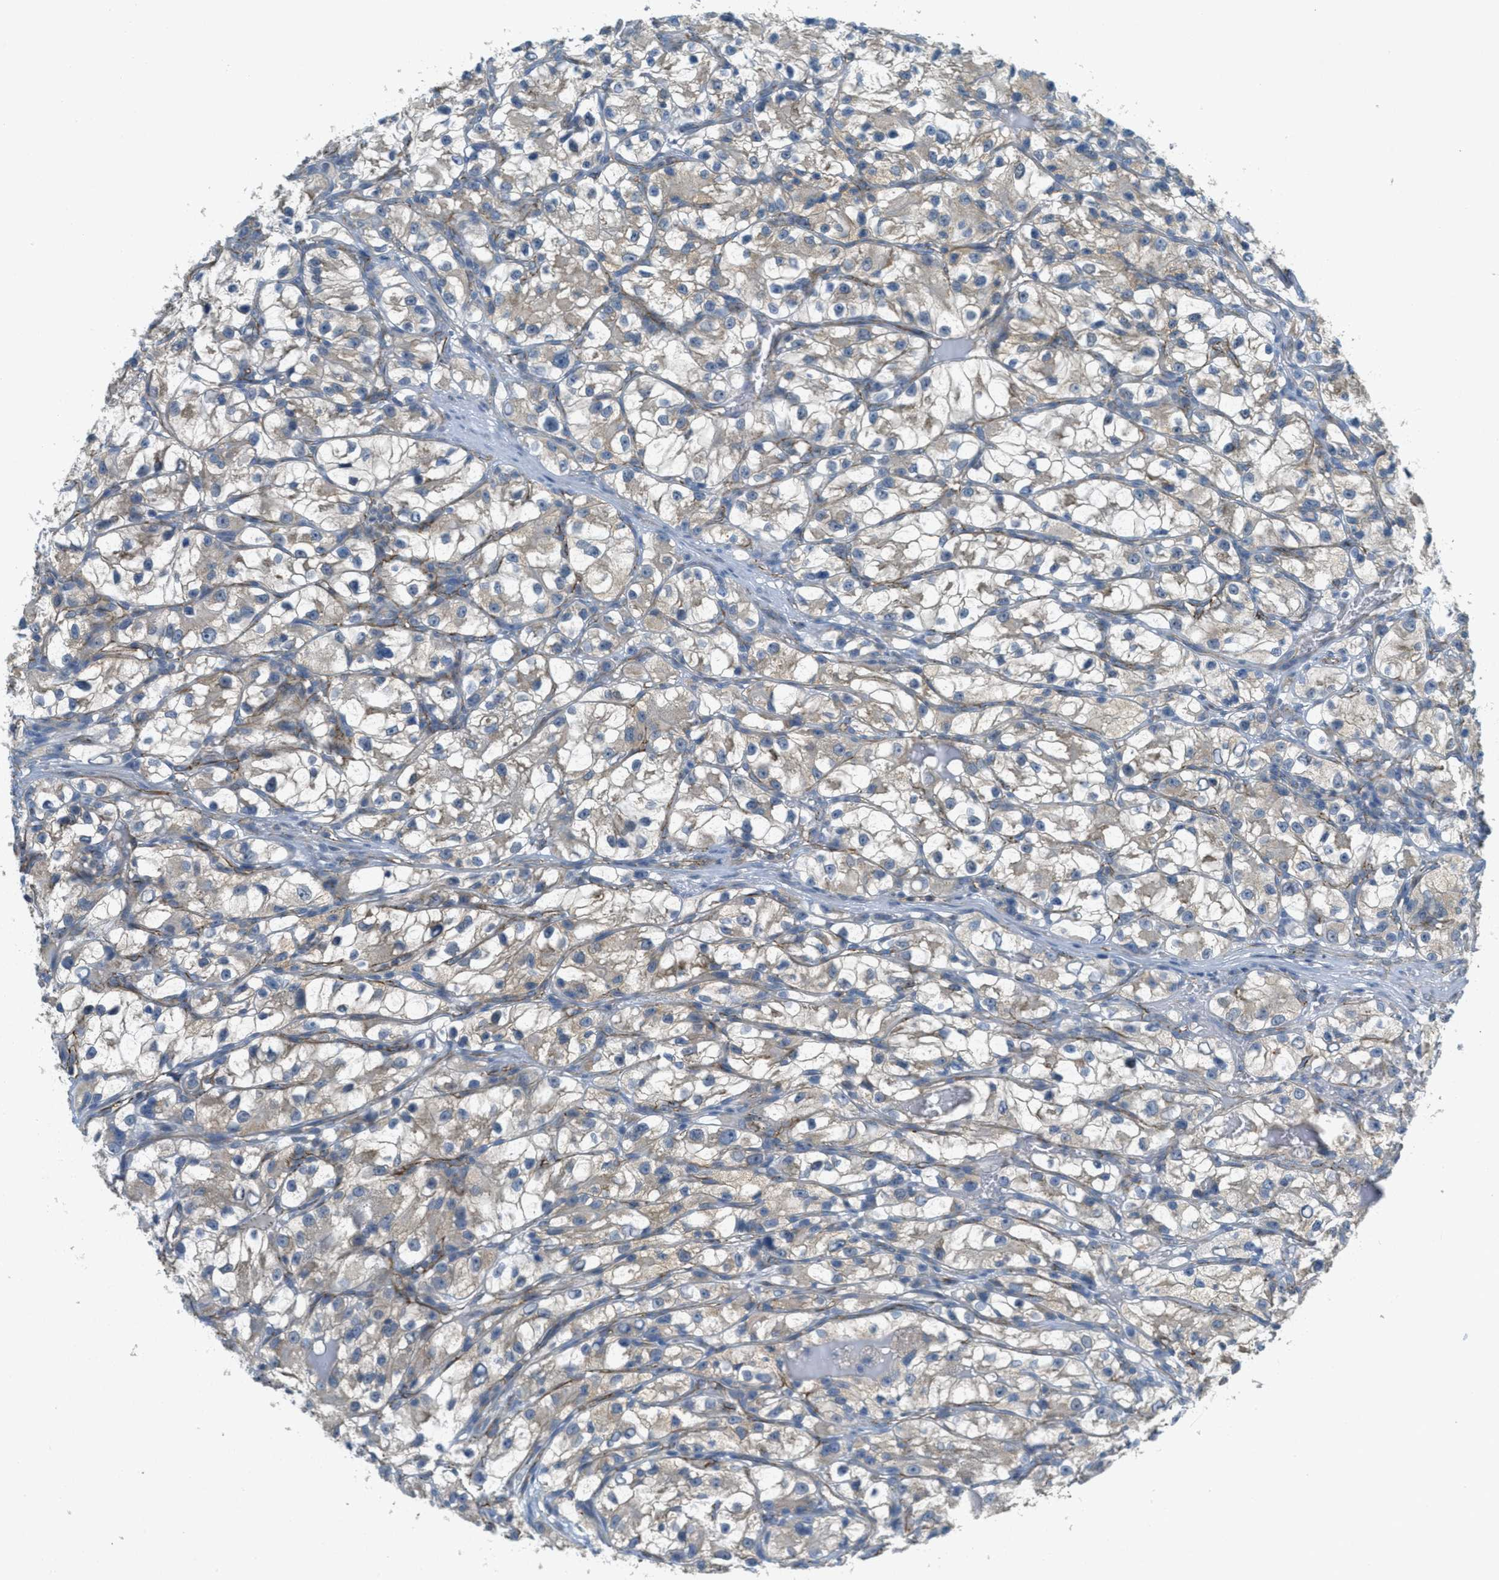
{"staining": {"intensity": "negative", "quantity": "none", "location": "none"}, "tissue": "renal cancer", "cell_type": "Tumor cells", "image_type": "cancer", "snomed": [{"axis": "morphology", "description": "Adenocarcinoma, NOS"}, {"axis": "topography", "description": "Kidney"}], "caption": "Renal adenocarcinoma stained for a protein using immunohistochemistry demonstrates no expression tumor cells.", "gene": "JCAD", "patient": {"sex": "female", "age": 57}}